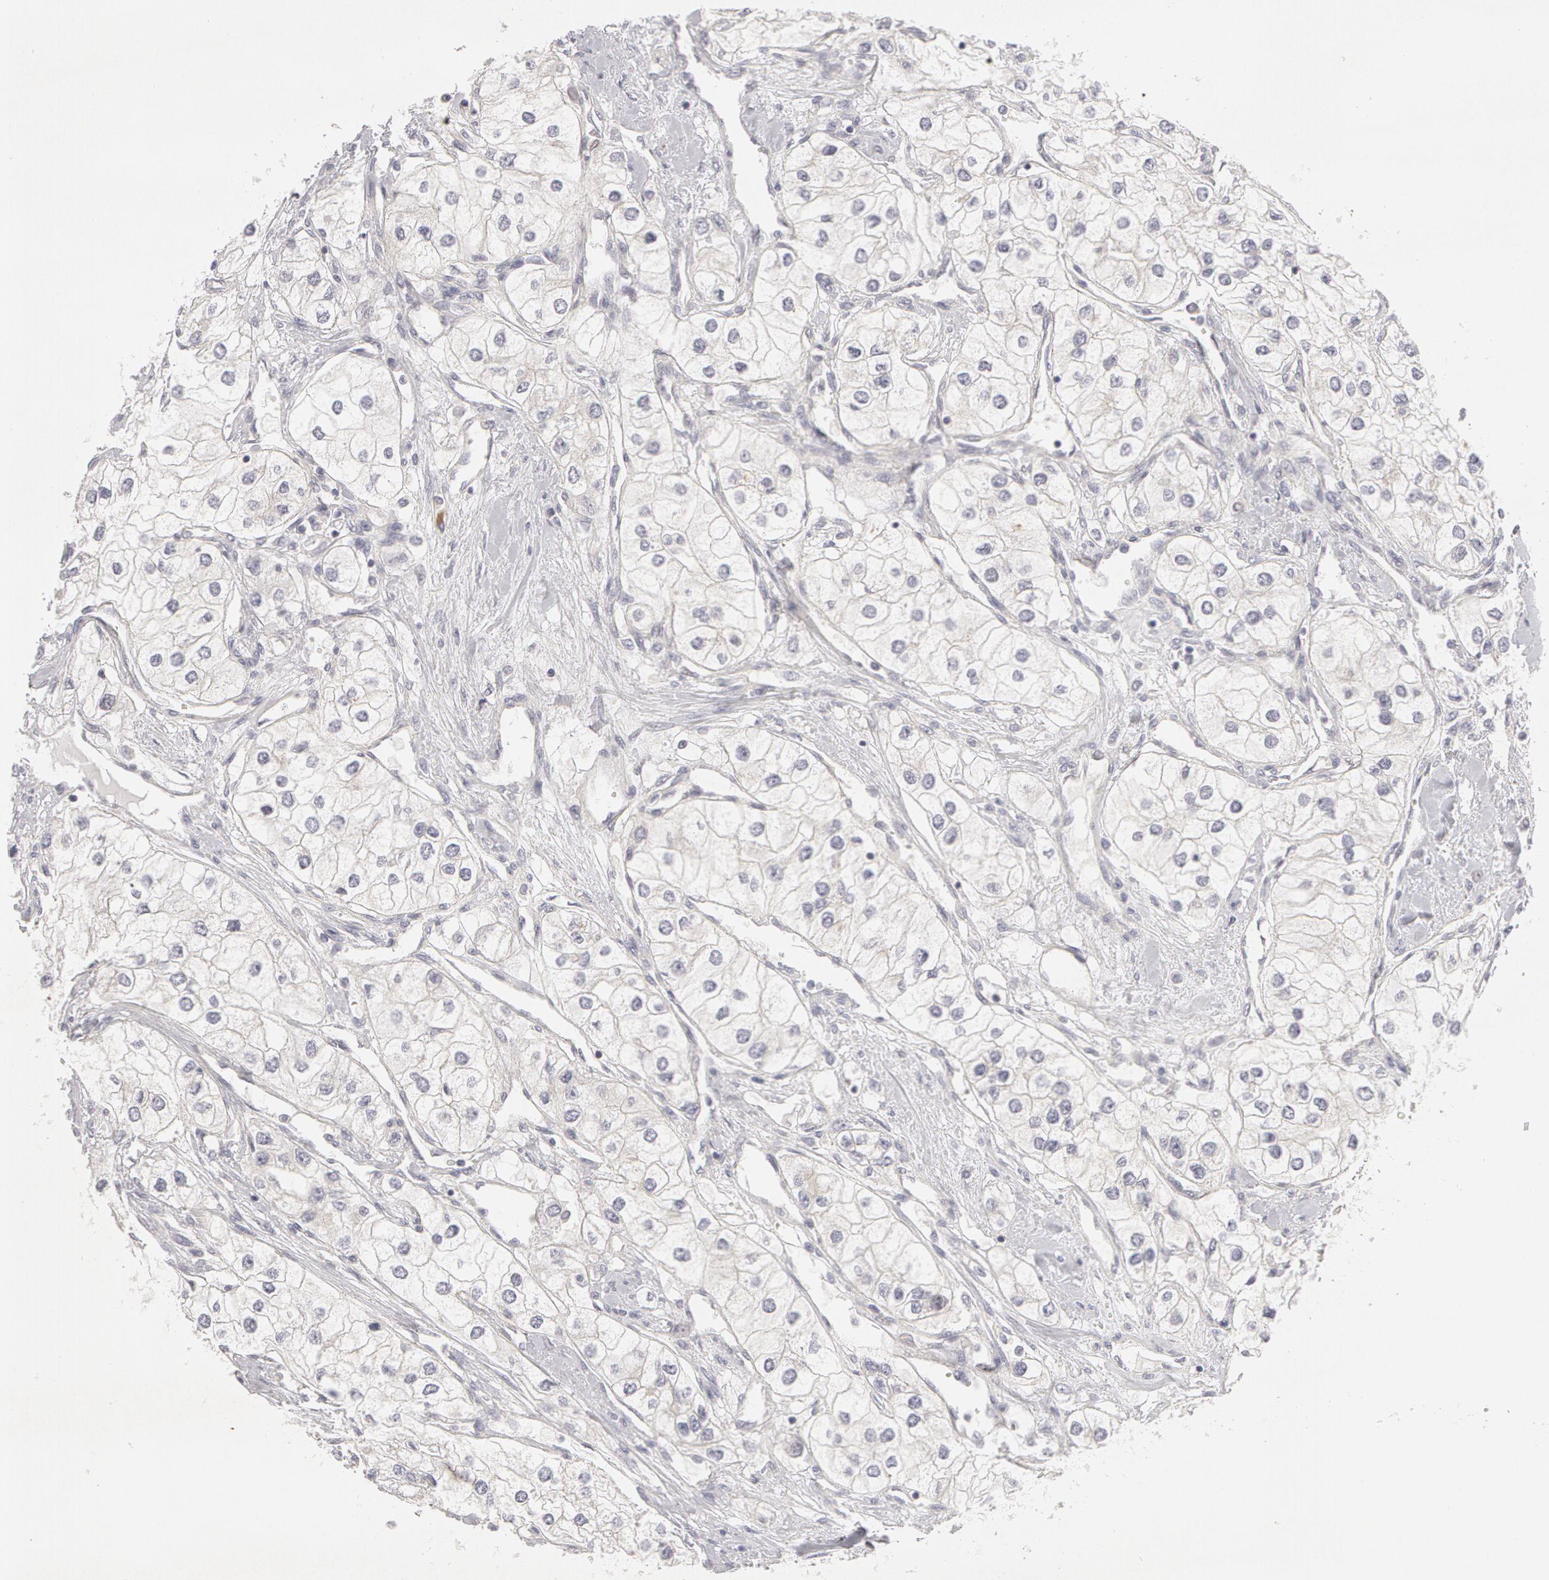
{"staining": {"intensity": "negative", "quantity": "none", "location": "none"}, "tissue": "renal cancer", "cell_type": "Tumor cells", "image_type": "cancer", "snomed": [{"axis": "morphology", "description": "Adenocarcinoma, NOS"}, {"axis": "topography", "description": "Kidney"}], "caption": "Protein analysis of renal cancer (adenocarcinoma) displays no significant expression in tumor cells. (DAB immunohistochemistry, high magnification).", "gene": "ABCB1", "patient": {"sex": "male", "age": 57}}